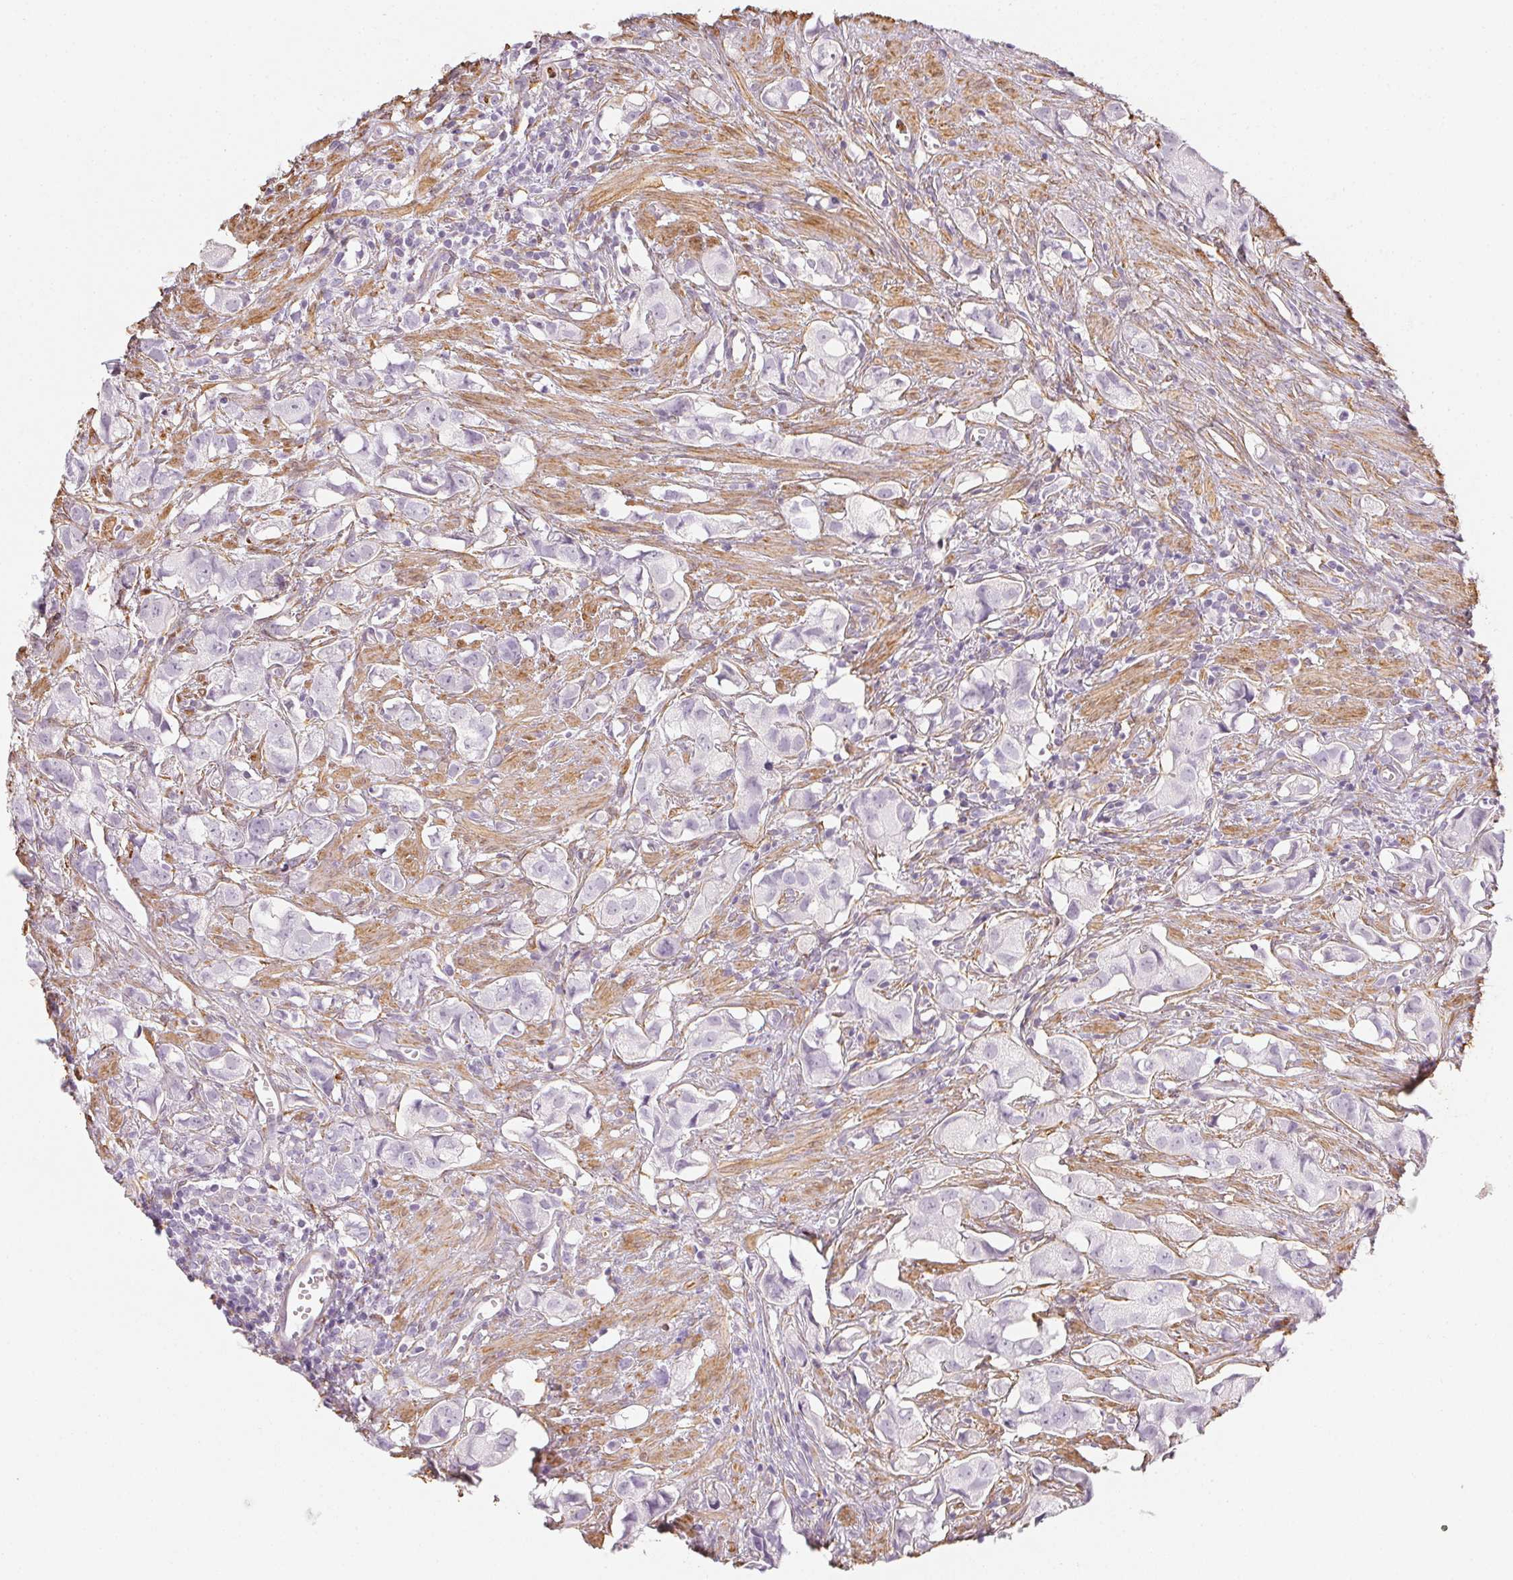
{"staining": {"intensity": "negative", "quantity": "none", "location": "none"}, "tissue": "prostate cancer", "cell_type": "Tumor cells", "image_type": "cancer", "snomed": [{"axis": "morphology", "description": "Adenocarcinoma, High grade"}, {"axis": "topography", "description": "Prostate"}], "caption": "This is an immunohistochemistry (IHC) photomicrograph of adenocarcinoma (high-grade) (prostate). There is no staining in tumor cells.", "gene": "RSBN1", "patient": {"sex": "male", "age": 58}}